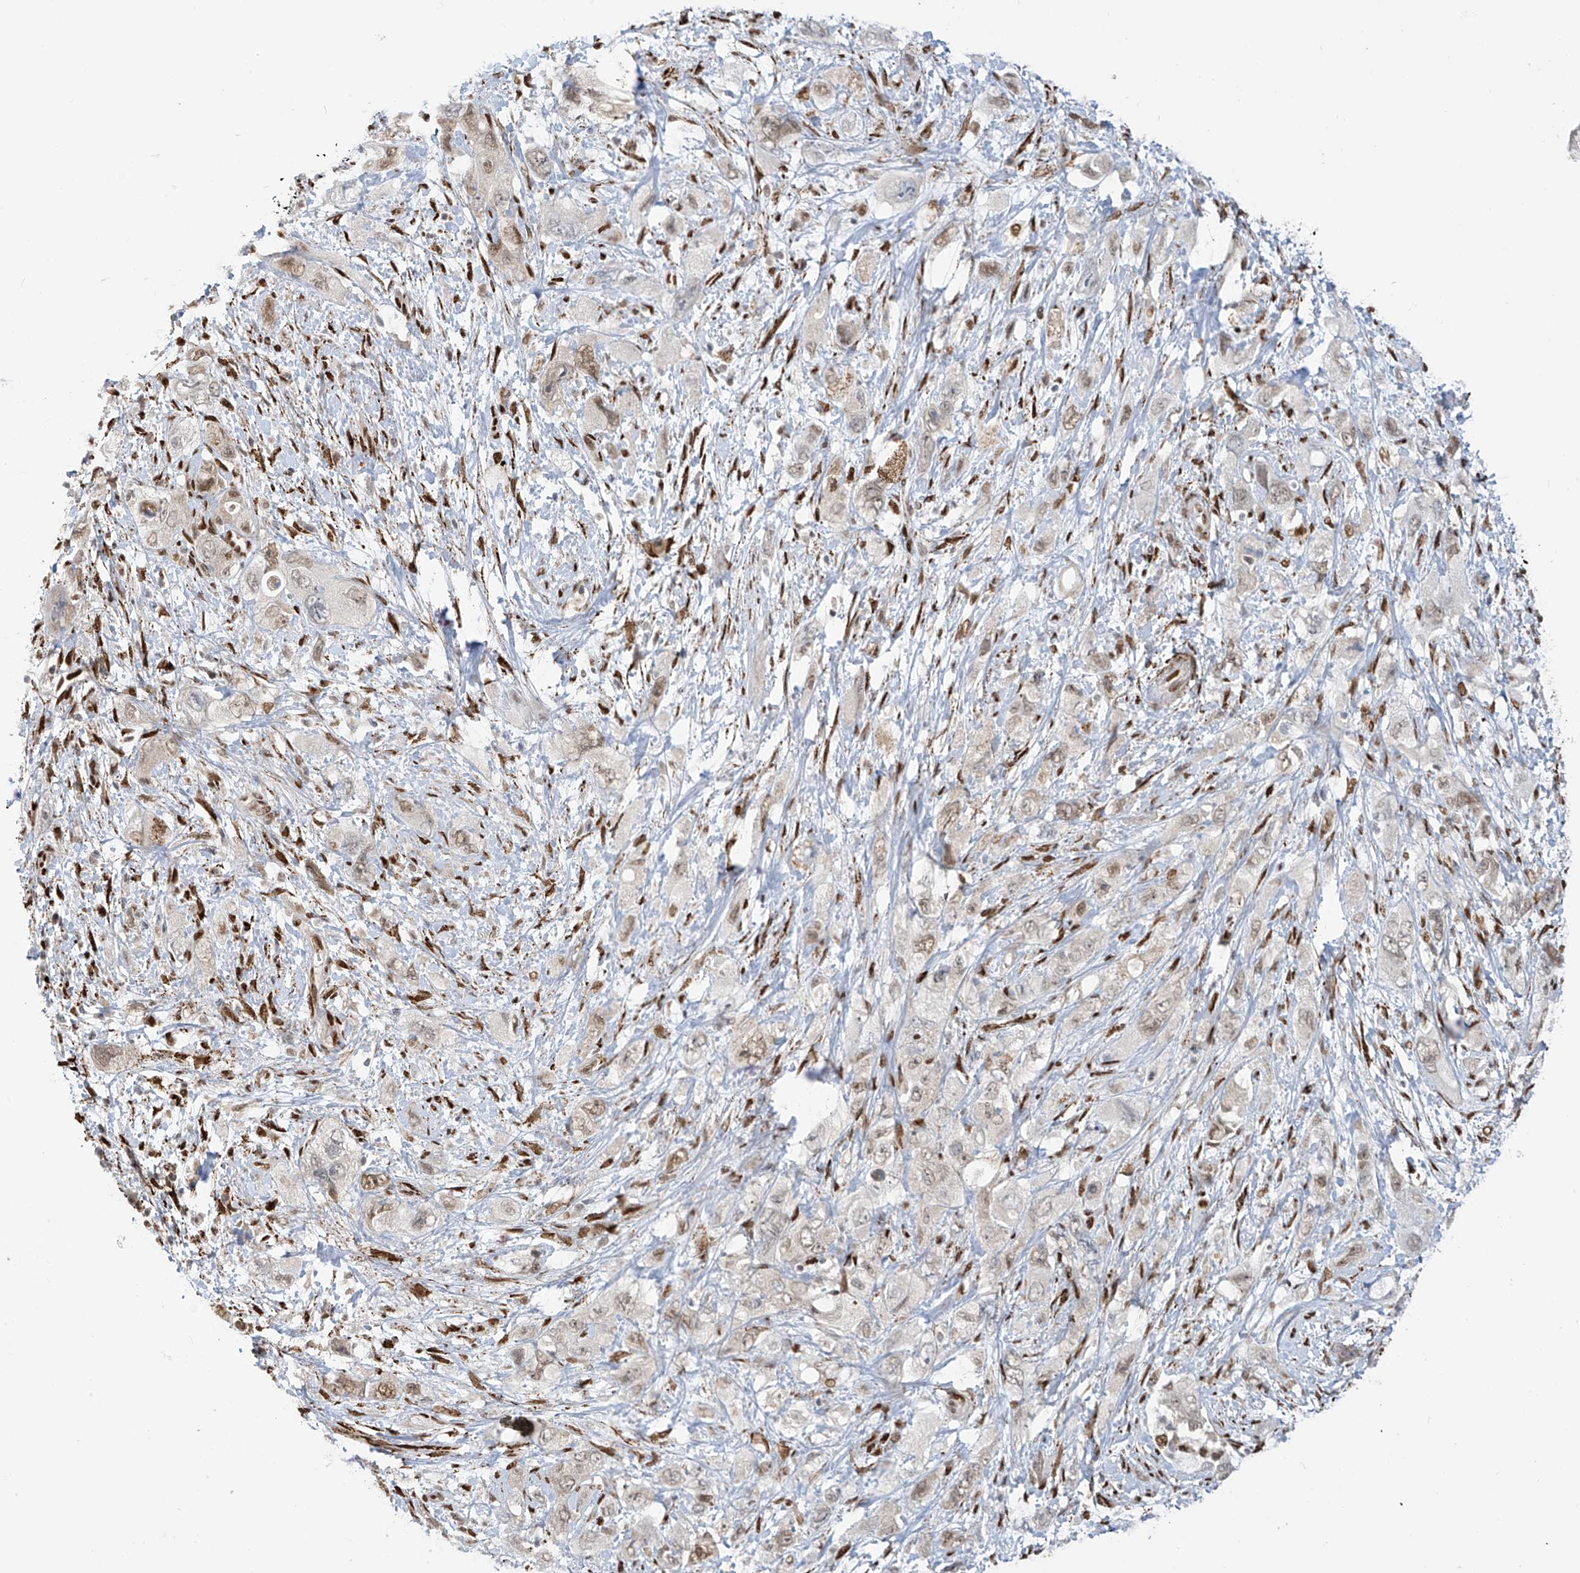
{"staining": {"intensity": "weak", "quantity": "<25%", "location": "cytoplasmic/membranous,nuclear"}, "tissue": "pancreatic cancer", "cell_type": "Tumor cells", "image_type": "cancer", "snomed": [{"axis": "morphology", "description": "Adenocarcinoma, NOS"}, {"axis": "topography", "description": "Pancreas"}], "caption": "This is an IHC histopathology image of human pancreatic adenocarcinoma. There is no staining in tumor cells.", "gene": "PM20D2", "patient": {"sex": "female", "age": 73}}